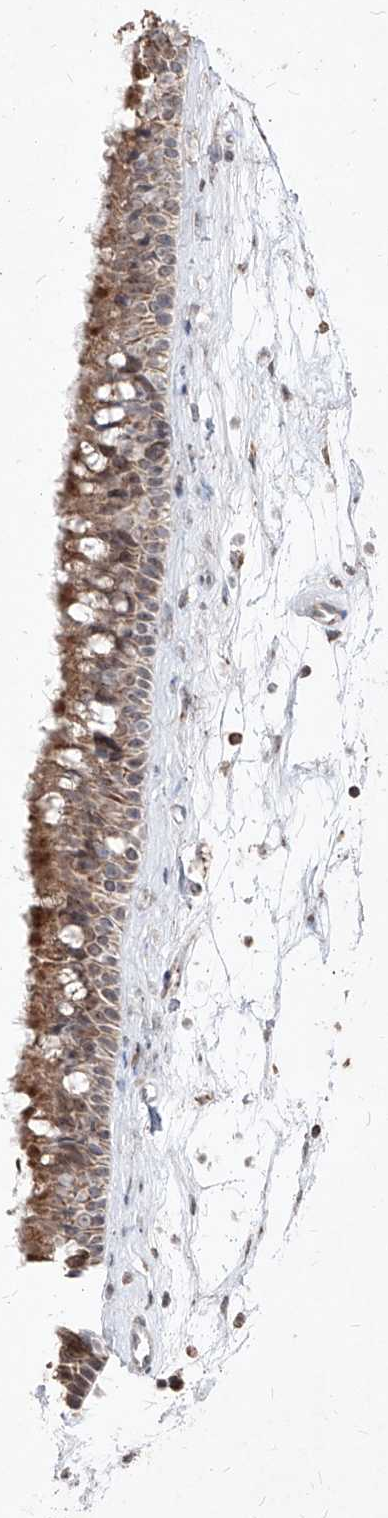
{"staining": {"intensity": "moderate", "quantity": ">75%", "location": "cytoplasmic/membranous"}, "tissue": "nasopharynx", "cell_type": "Respiratory epithelial cells", "image_type": "normal", "snomed": [{"axis": "morphology", "description": "Normal tissue, NOS"}, {"axis": "topography", "description": "Nasopharynx"}], "caption": "IHC photomicrograph of unremarkable nasopharynx: nasopharynx stained using IHC reveals medium levels of moderate protein expression localized specifically in the cytoplasmic/membranous of respiratory epithelial cells, appearing as a cytoplasmic/membranous brown color.", "gene": "NDUFB3", "patient": {"sex": "male", "age": 64}}